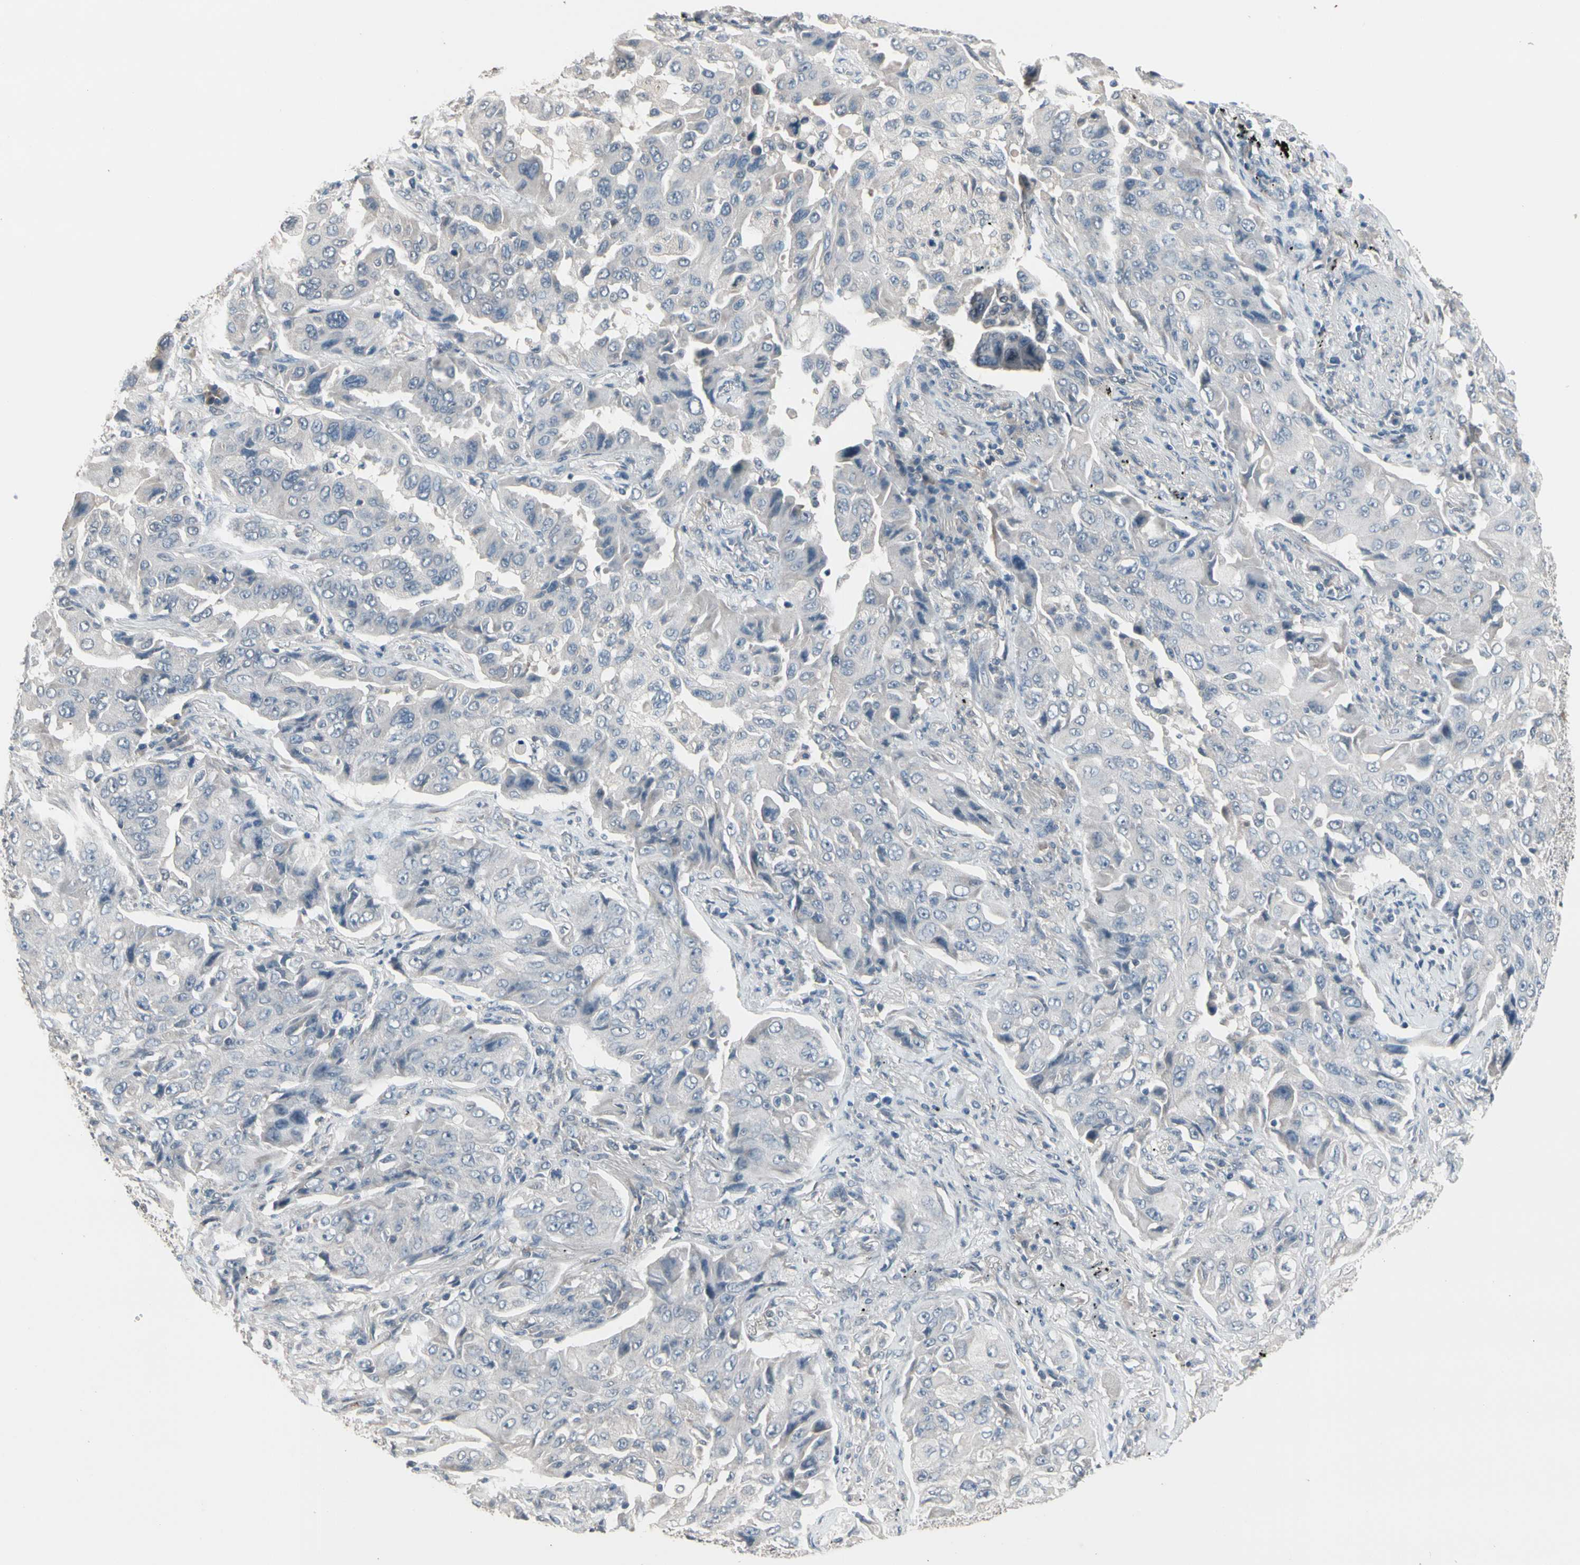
{"staining": {"intensity": "negative", "quantity": "none", "location": "none"}, "tissue": "lung cancer", "cell_type": "Tumor cells", "image_type": "cancer", "snomed": [{"axis": "morphology", "description": "Adenocarcinoma, NOS"}, {"axis": "topography", "description": "Lung"}], "caption": "Immunohistochemistry (IHC) of human lung cancer reveals no expression in tumor cells.", "gene": "SV2A", "patient": {"sex": "female", "age": 65}}